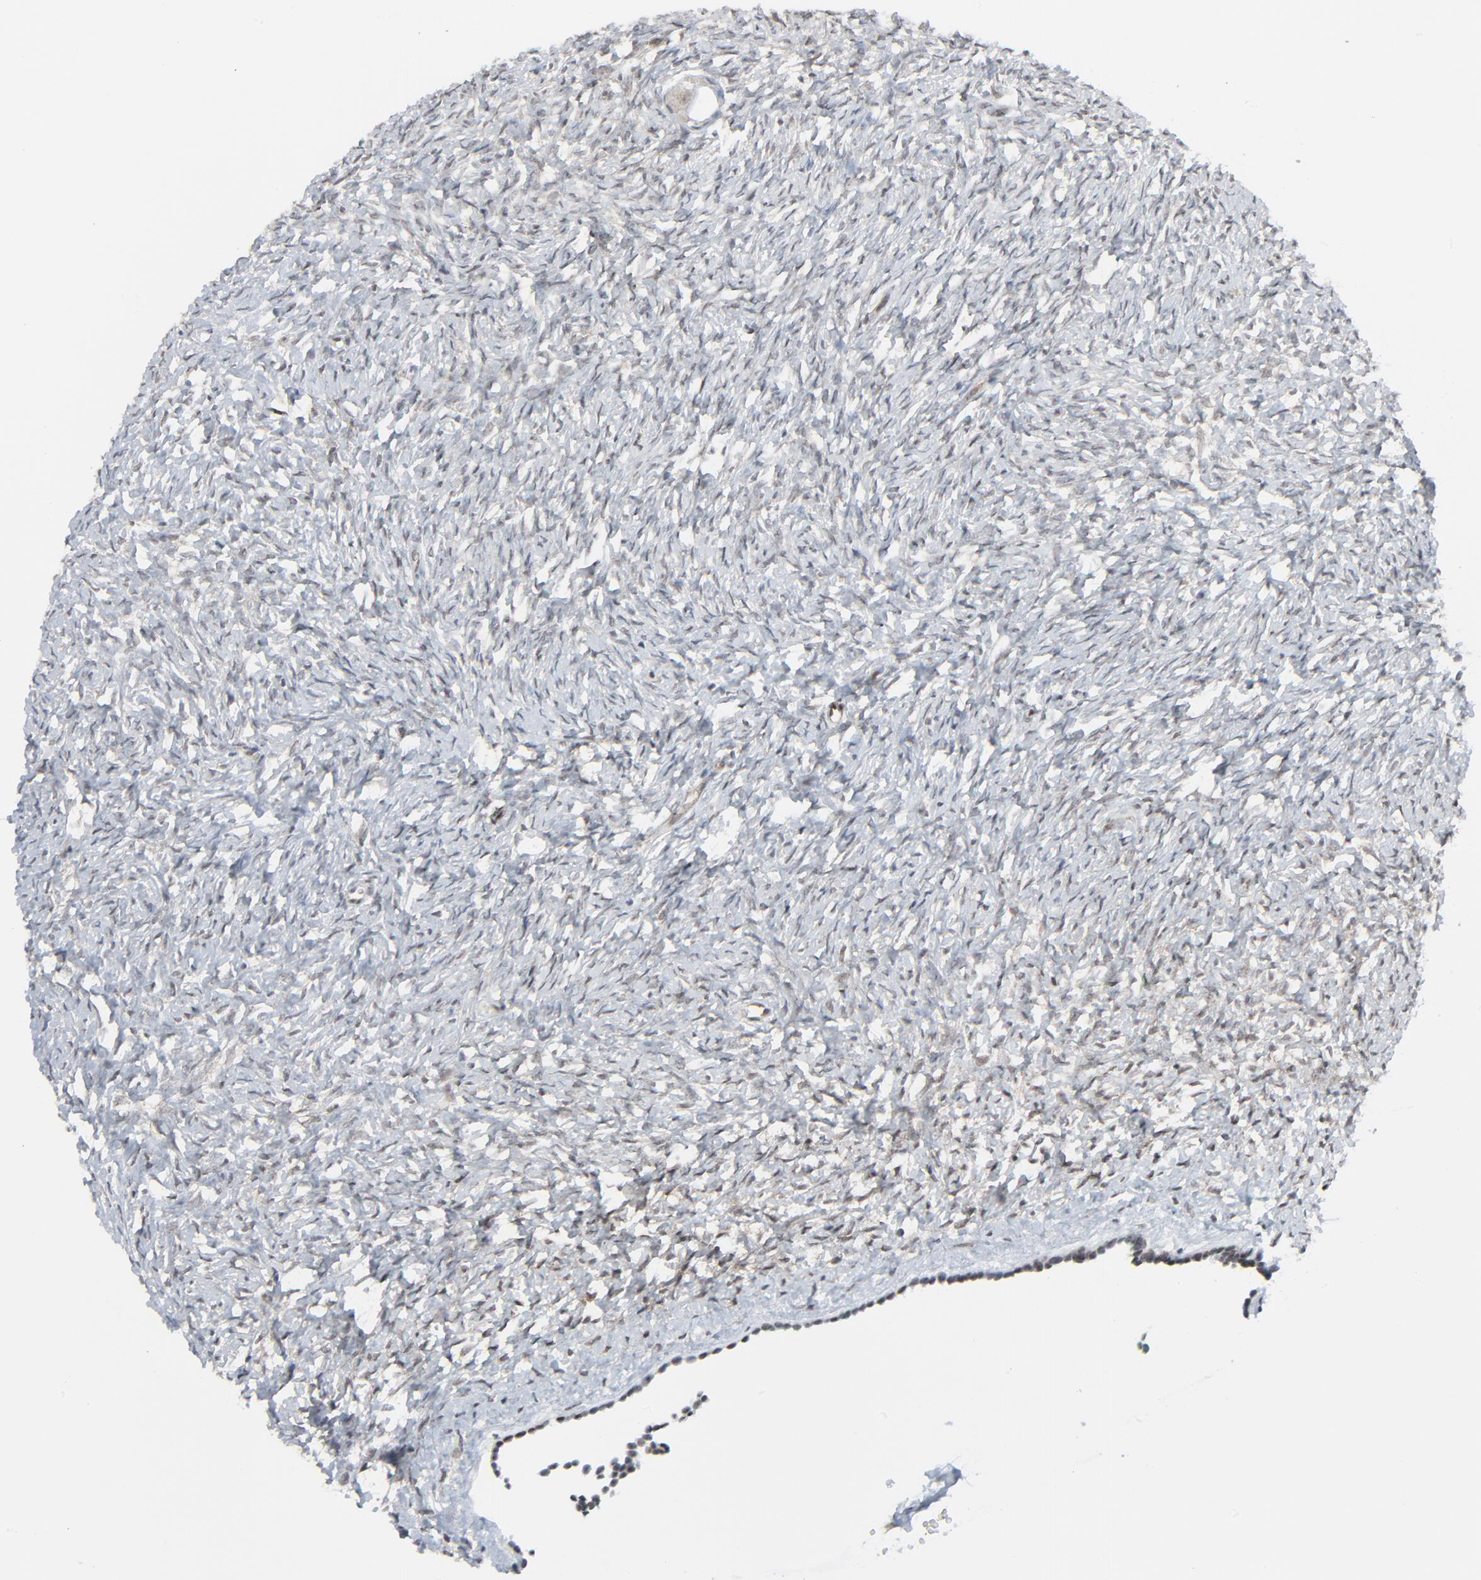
{"staining": {"intensity": "negative", "quantity": "none", "location": "none"}, "tissue": "ovary", "cell_type": "Follicle cells", "image_type": "normal", "snomed": [{"axis": "morphology", "description": "Normal tissue, NOS"}, {"axis": "topography", "description": "Ovary"}], "caption": "A histopathology image of ovary stained for a protein displays no brown staining in follicle cells. (Stains: DAB (3,3'-diaminobenzidine) immunohistochemistry with hematoxylin counter stain, Microscopy: brightfield microscopy at high magnification).", "gene": "FBXO28", "patient": {"sex": "female", "age": 35}}